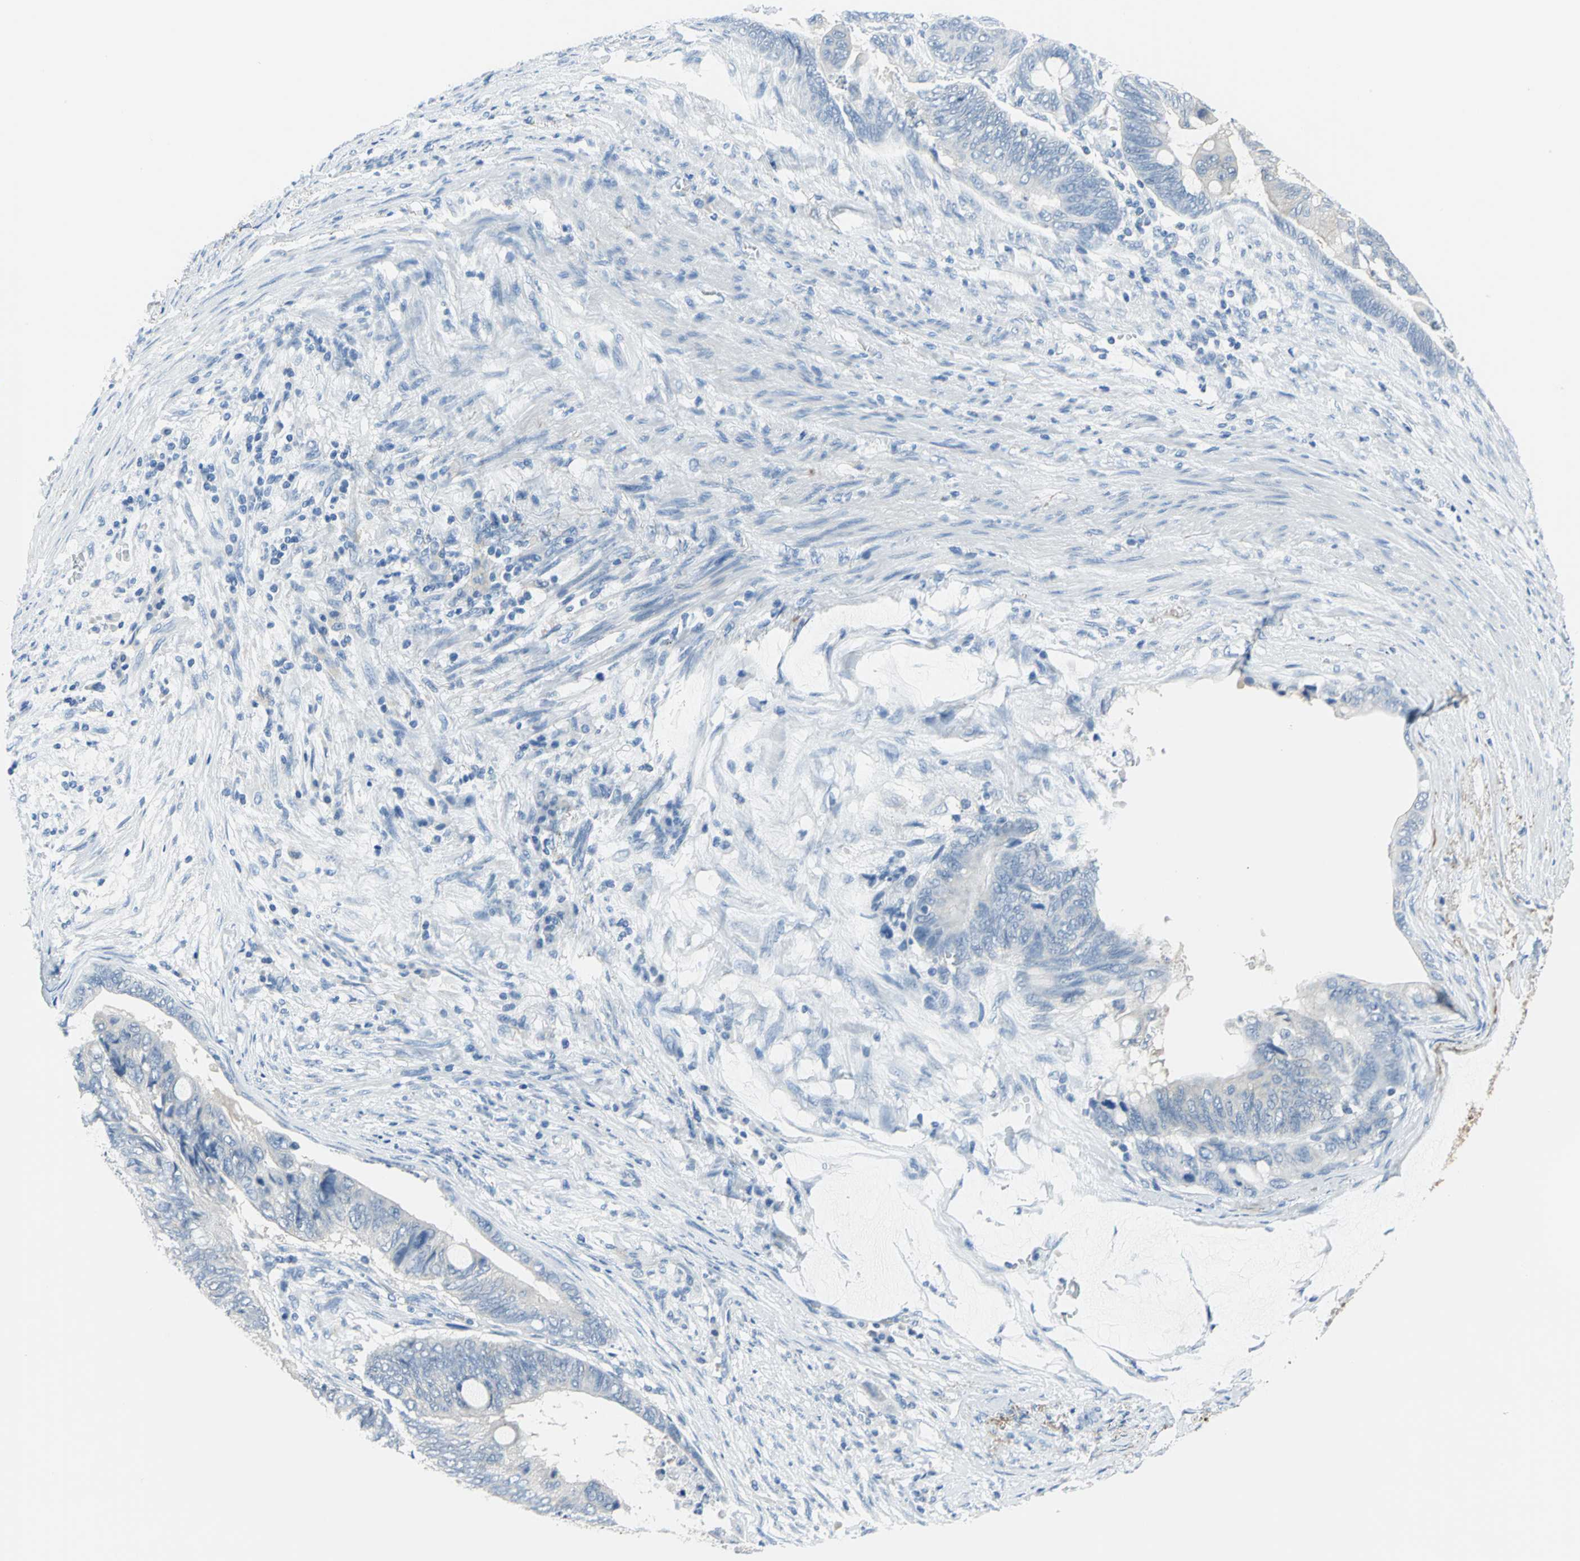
{"staining": {"intensity": "weak", "quantity": "<25%", "location": "cytoplasmic/membranous"}, "tissue": "colorectal cancer", "cell_type": "Tumor cells", "image_type": "cancer", "snomed": [{"axis": "morphology", "description": "Normal tissue, NOS"}, {"axis": "morphology", "description": "Adenocarcinoma, NOS"}, {"axis": "topography", "description": "Rectum"}, {"axis": "topography", "description": "Peripheral nerve tissue"}], "caption": "An immunohistochemistry (IHC) histopathology image of colorectal cancer (adenocarcinoma) is shown. There is no staining in tumor cells of colorectal cancer (adenocarcinoma).", "gene": "PKLR", "patient": {"sex": "male", "age": 92}}